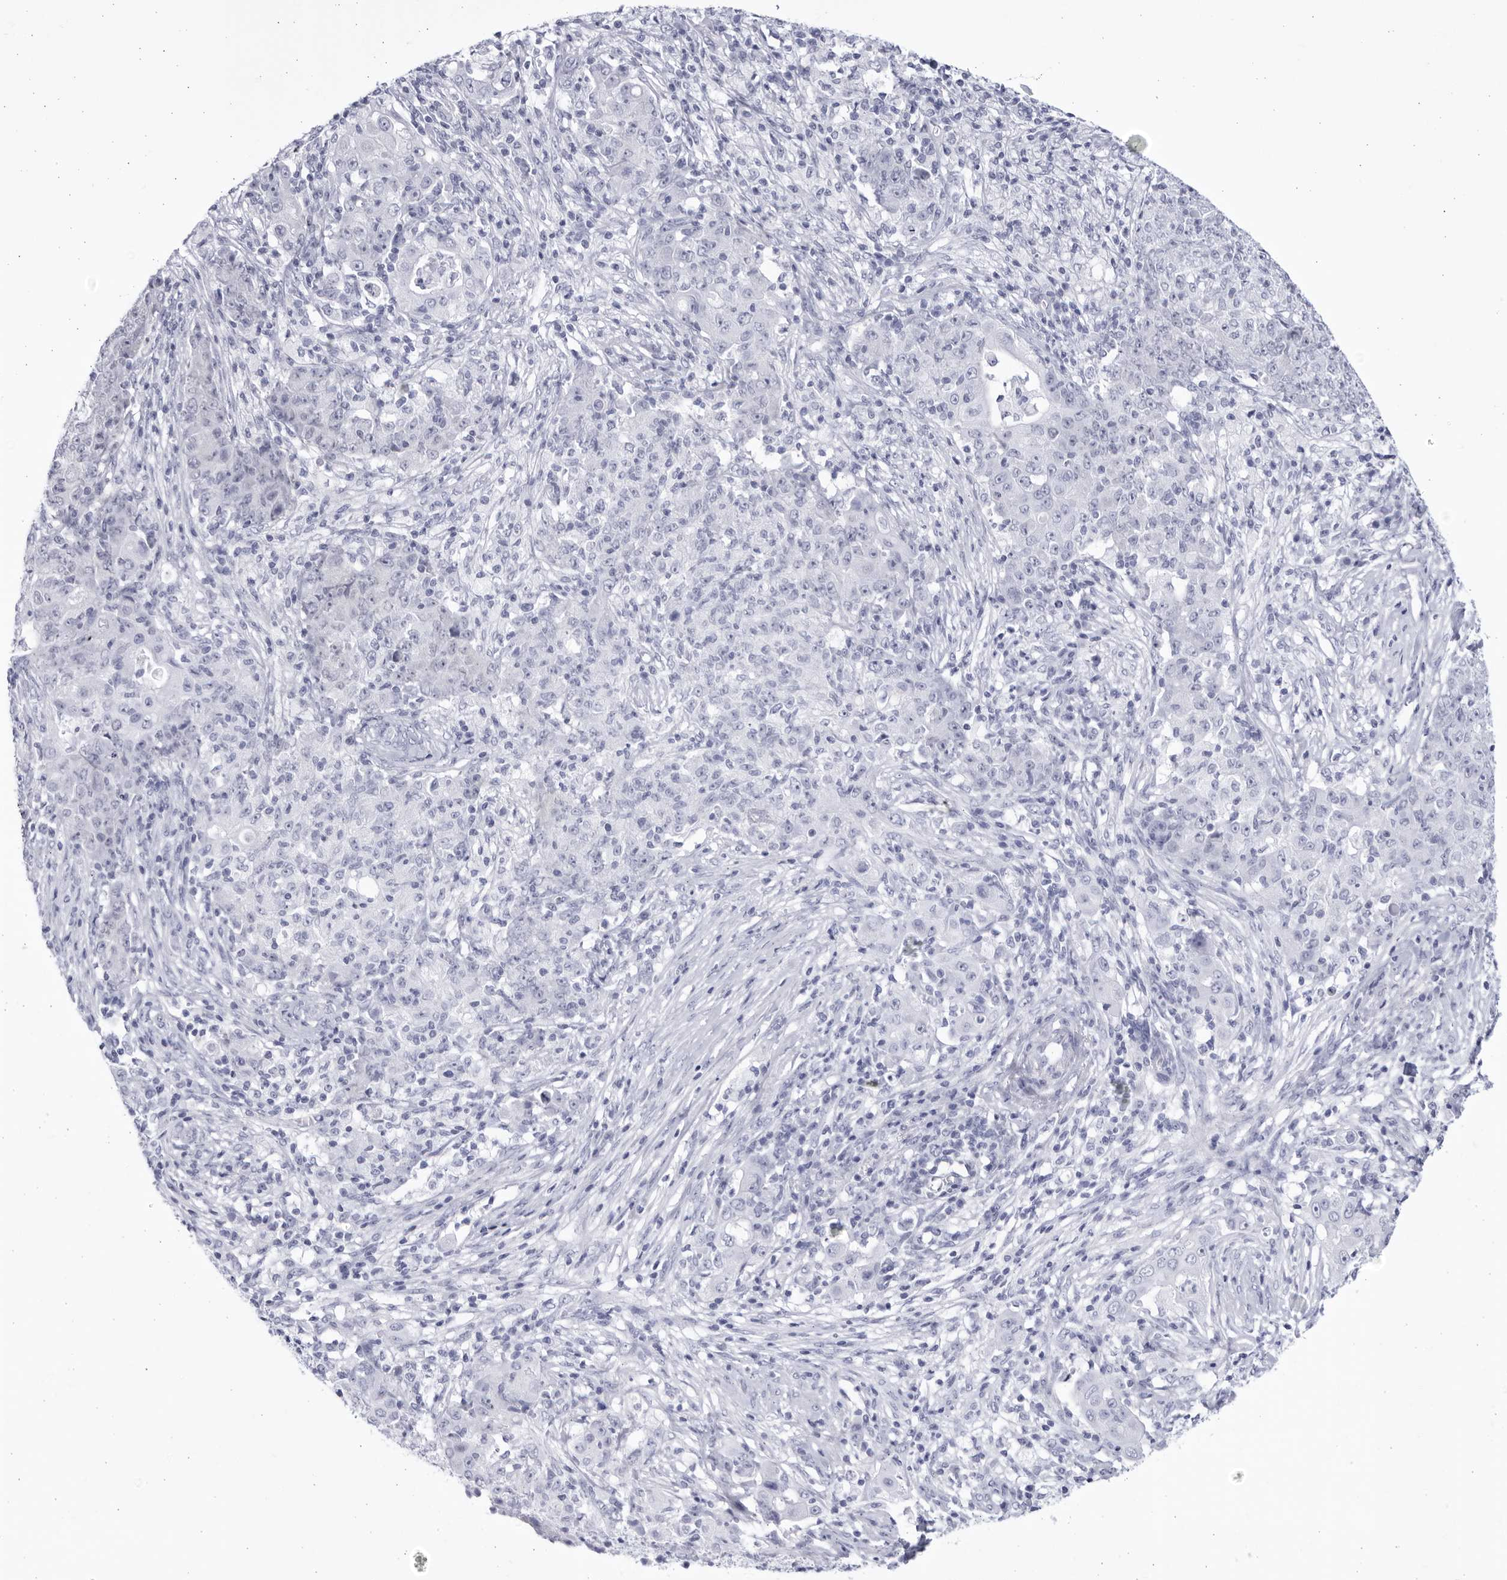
{"staining": {"intensity": "negative", "quantity": "none", "location": "none"}, "tissue": "ovarian cancer", "cell_type": "Tumor cells", "image_type": "cancer", "snomed": [{"axis": "morphology", "description": "Carcinoma, endometroid"}, {"axis": "topography", "description": "Ovary"}], "caption": "Ovarian endometroid carcinoma stained for a protein using immunohistochemistry (IHC) shows no staining tumor cells.", "gene": "CCDC181", "patient": {"sex": "female", "age": 42}}